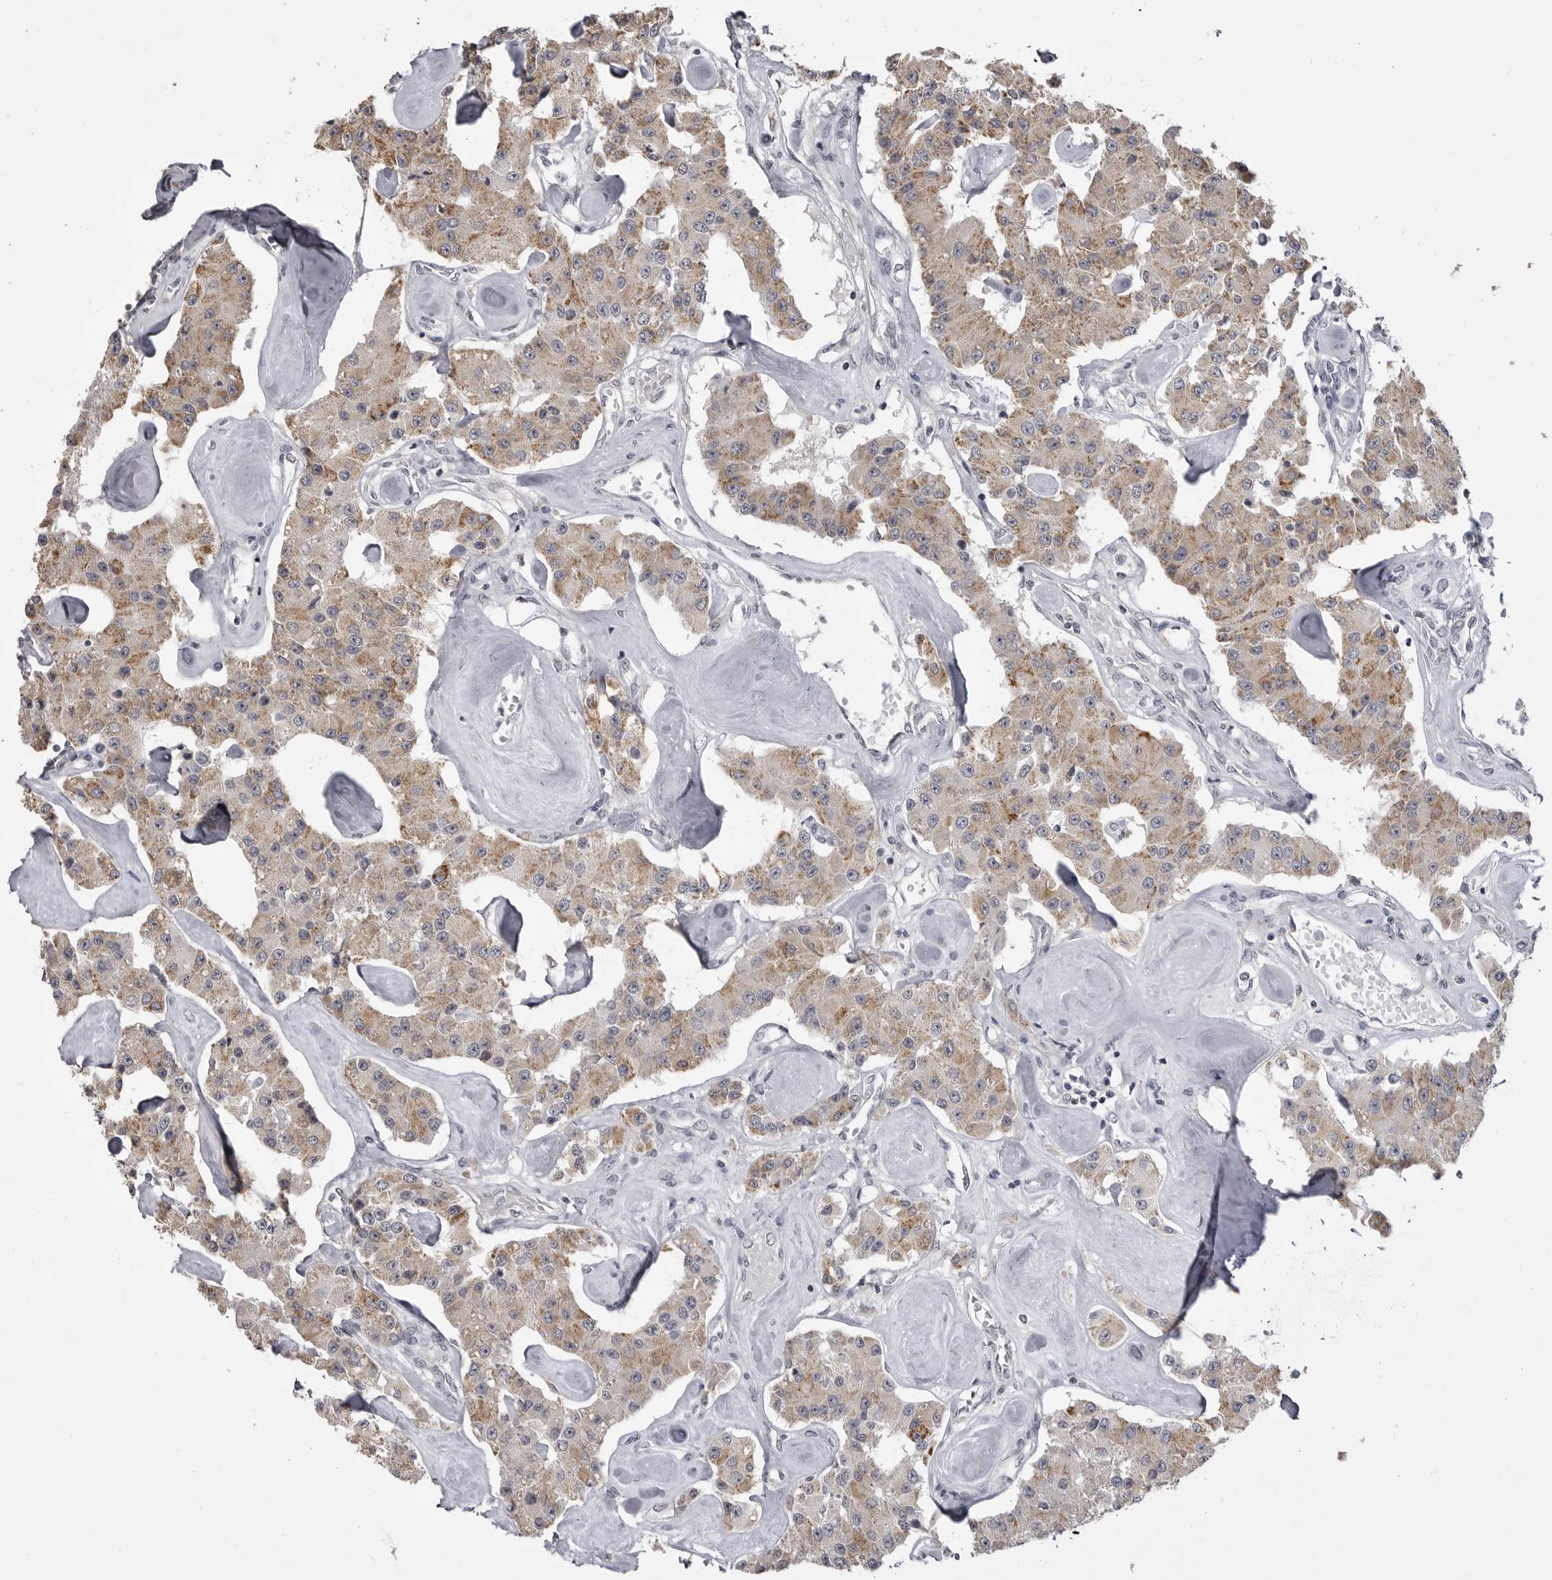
{"staining": {"intensity": "moderate", "quantity": "<25%", "location": "cytoplasmic/membranous"}, "tissue": "carcinoid", "cell_type": "Tumor cells", "image_type": "cancer", "snomed": [{"axis": "morphology", "description": "Carcinoid, malignant, NOS"}, {"axis": "topography", "description": "Pancreas"}], "caption": "DAB (3,3'-diaminobenzidine) immunohistochemical staining of malignant carcinoid demonstrates moderate cytoplasmic/membranous protein expression in about <25% of tumor cells.", "gene": "GPN2", "patient": {"sex": "male", "age": 41}}